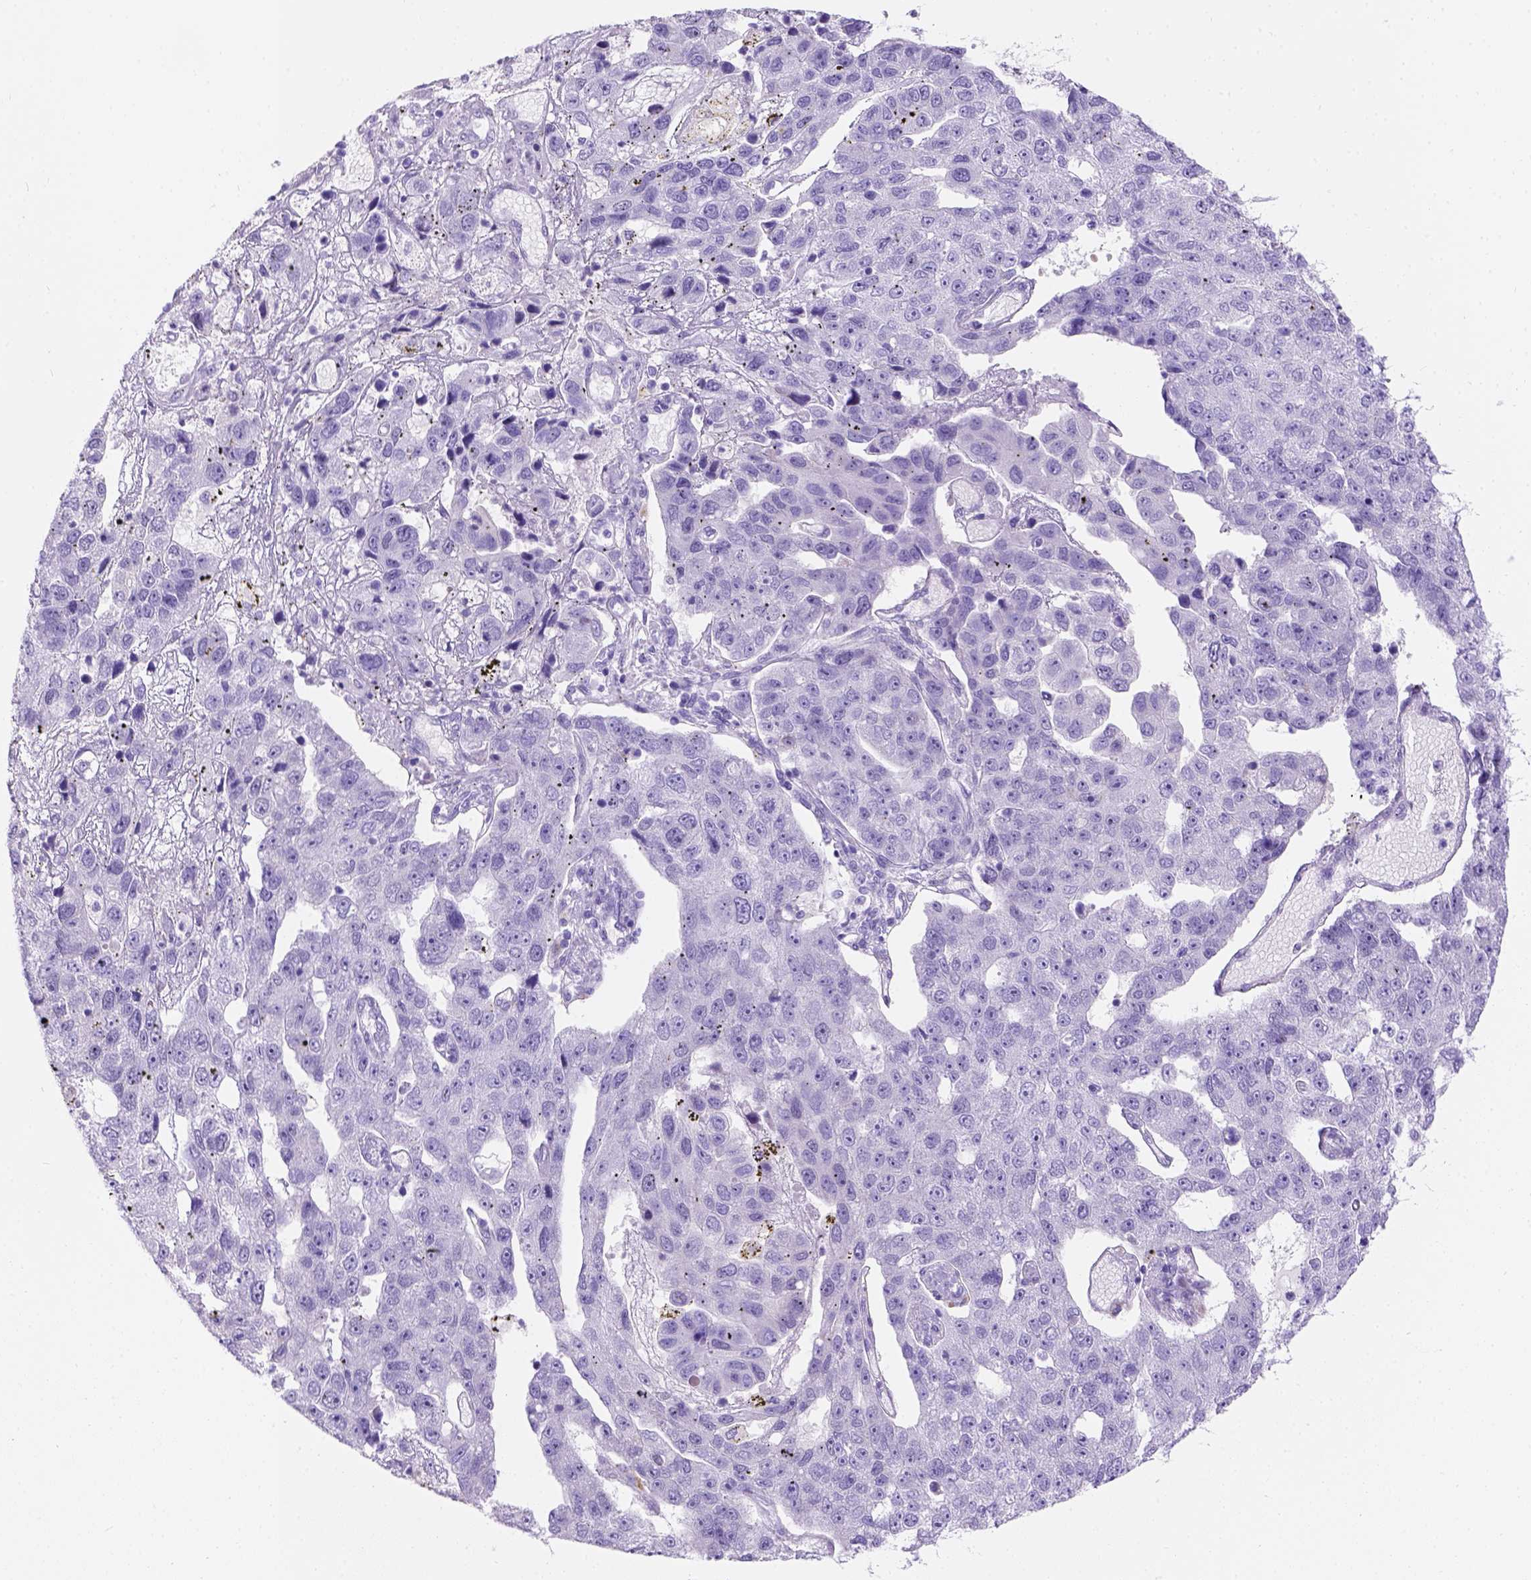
{"staining": {"intensity": "moderate", "quantity": "<25%", "location": "cytoplasmic/membranous"}, "tissue": "pancreatic cancer", "cell_type": "Tumor cells", "image_type": "cancer", "snomed": [{"axis": "morphology", "description": "Adenocarcinoma, NOS"}, {"axis": "topography", "description": "Pancreas"}], "caption": "Protein staining reveals moderate cytoplasmic/membranous staining in about <25% of tumor cells in pancreatic adenocarcinoma.", "gene": "PHF7", "patient": {"sex": "female", "age": 61}}